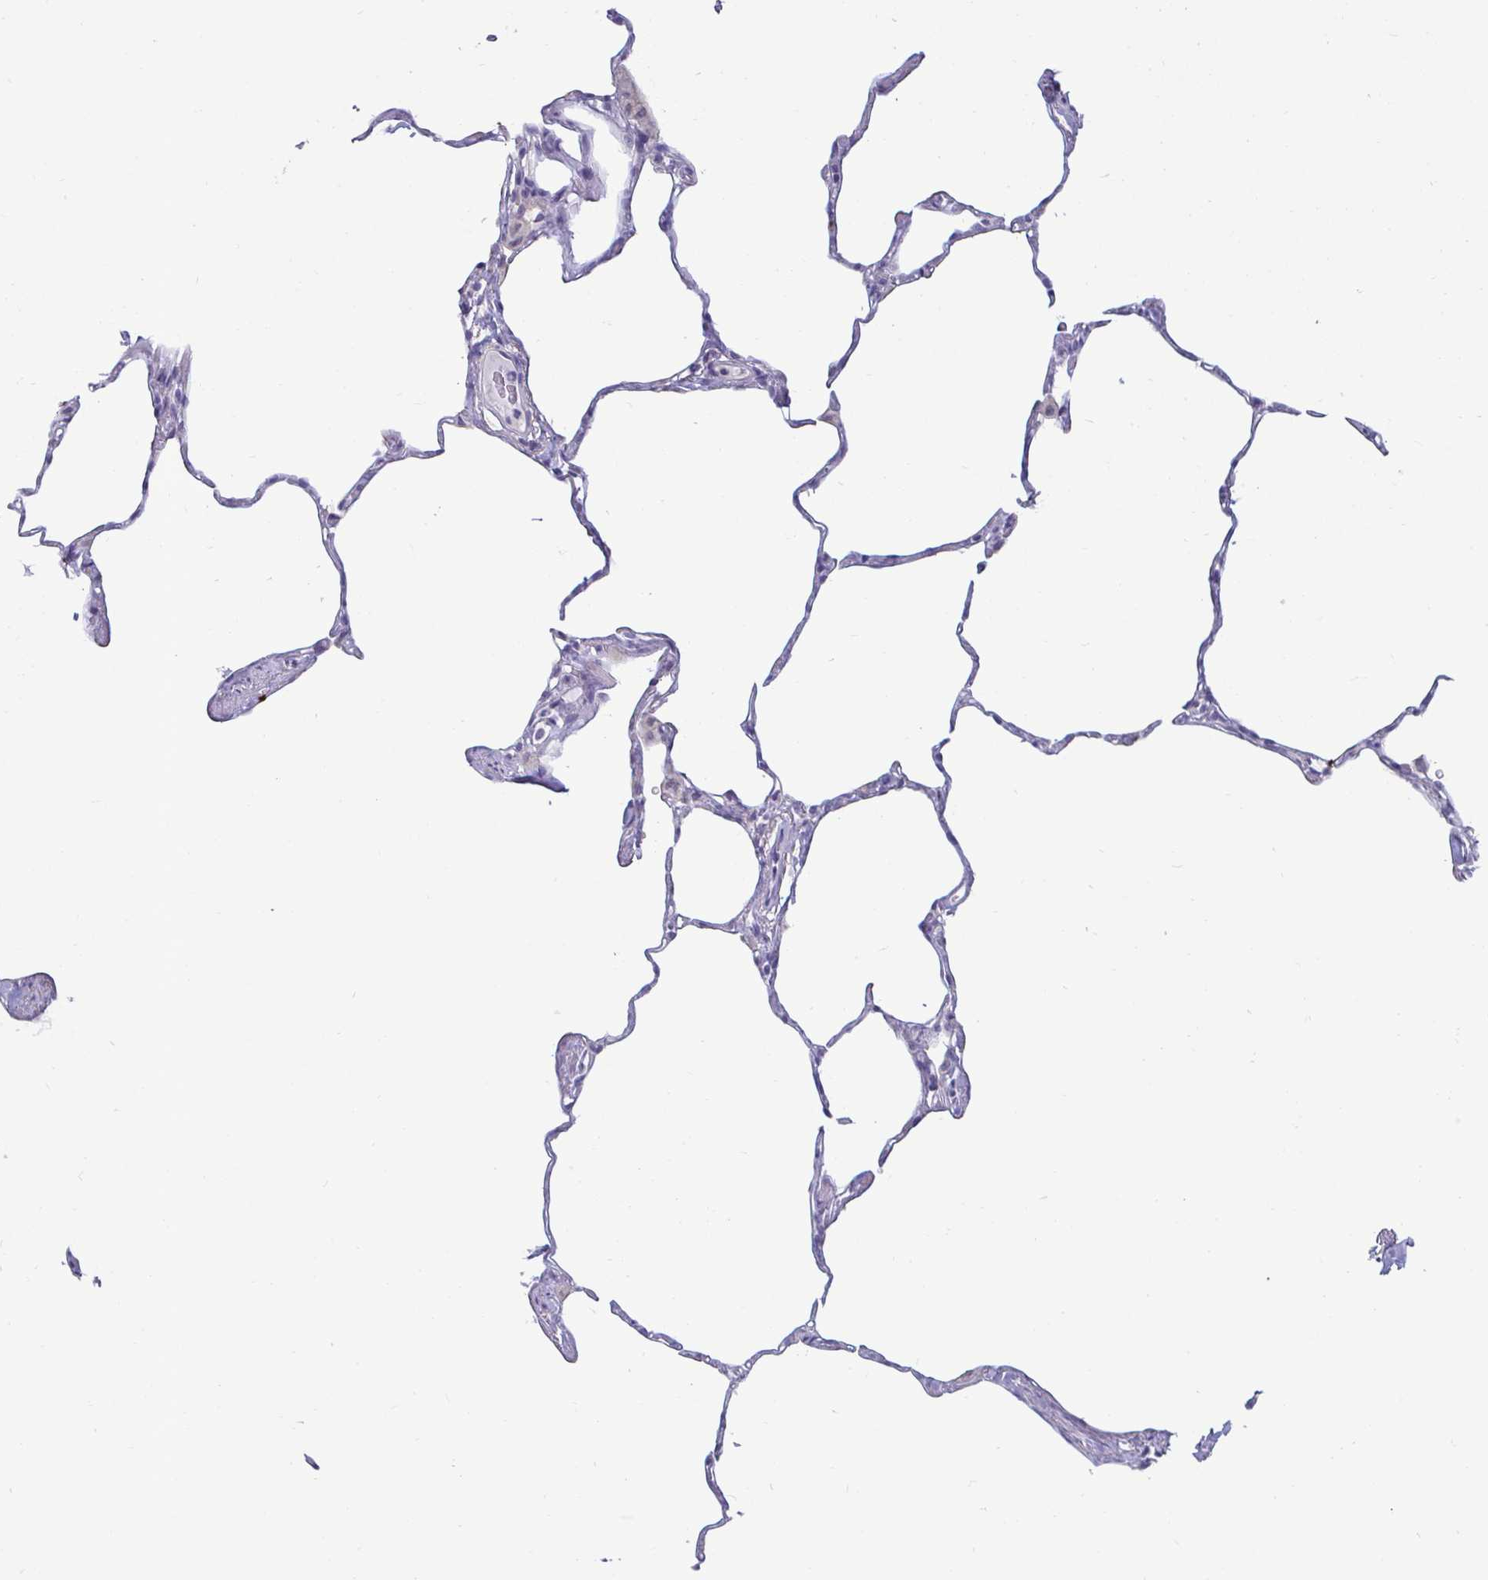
{"staining": {"intensity": "negative", "quantity": "none", "location": "none"}, "tissue": "lung", "cell_type": "Alveolar cells", "image_type": "normal", "snomed": [{"axis": "morphology", "description": "Normal tissue, NOS"}, {"axis": "topography", "description": "Lung"}], "caption": "Immunohistochemistry image of unremarkable lung stained for a protein (brown), which exhibits no staining in alveolar cells.", "gene": "GSTM1", "patient": {"sex": "male", "age": 65}}